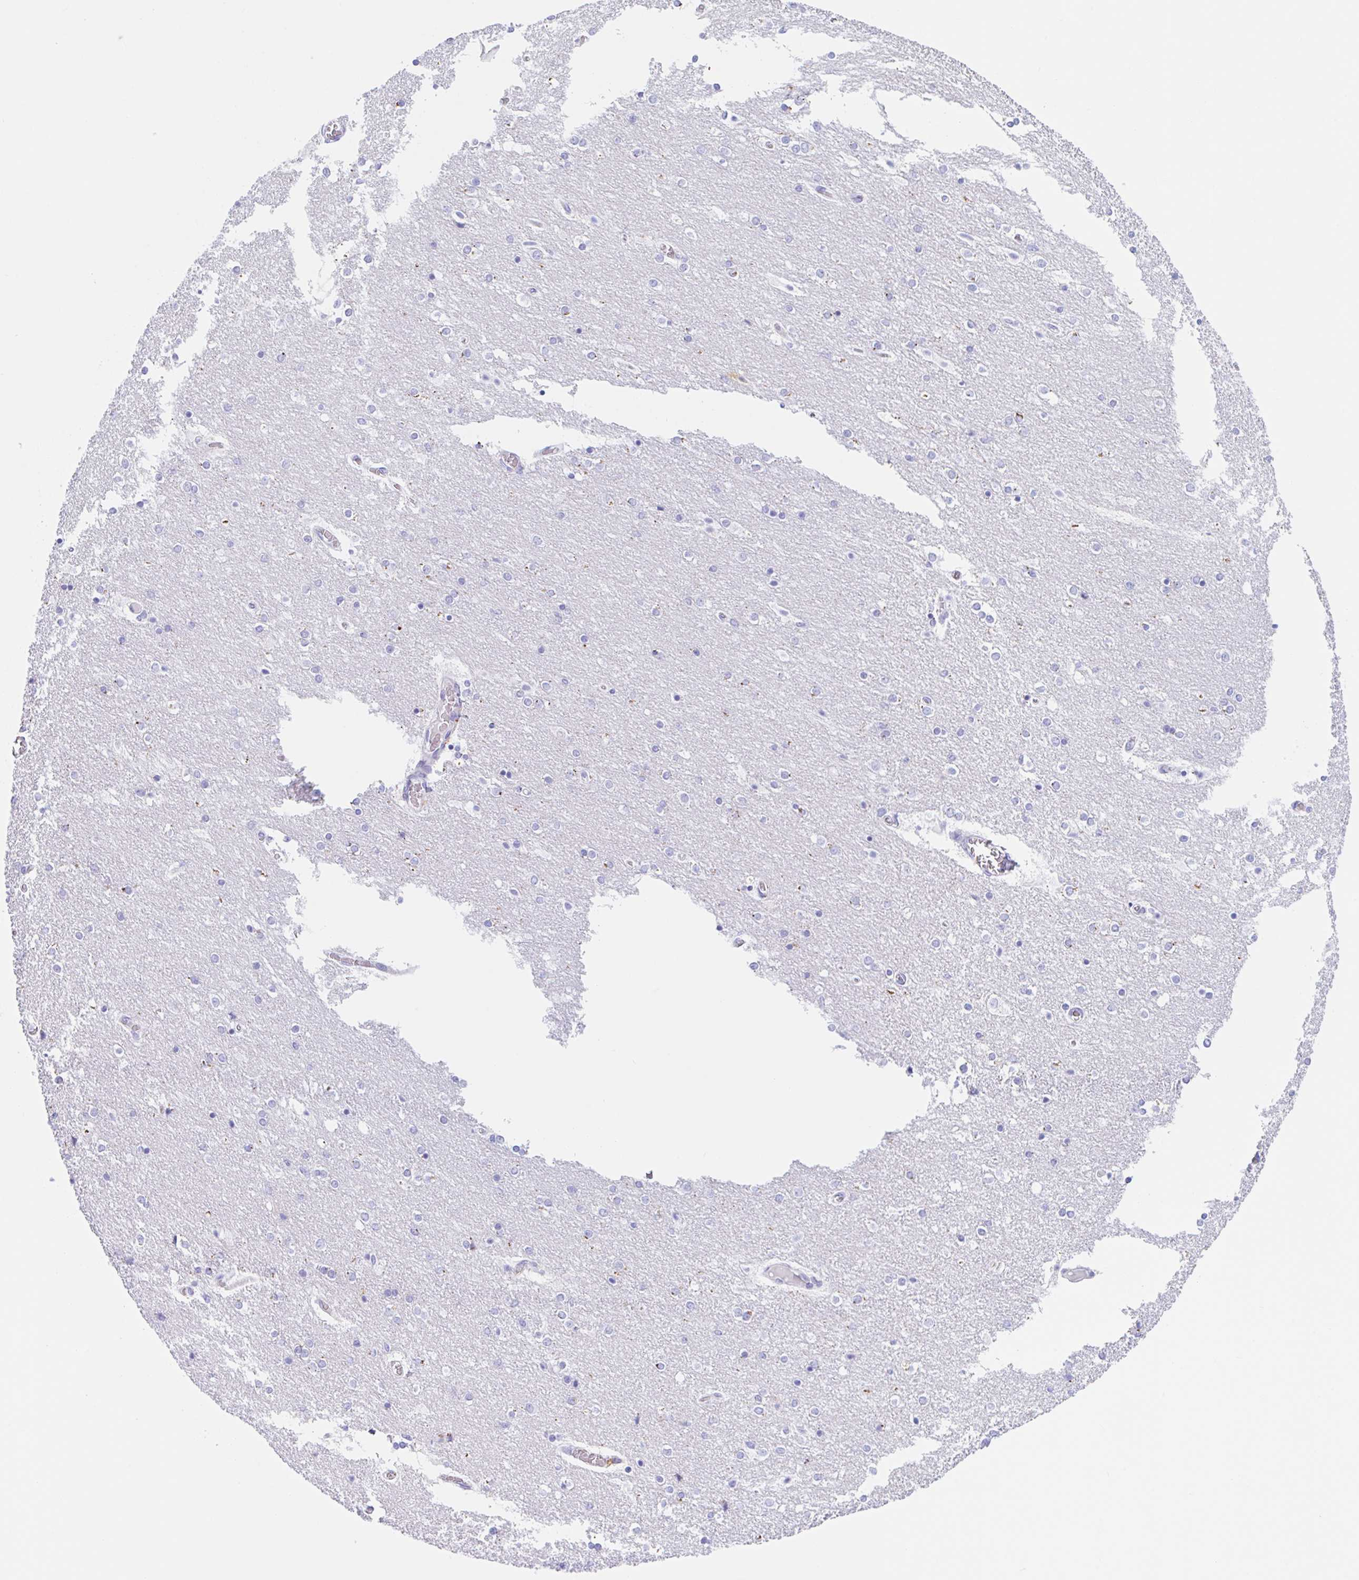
{"staining": {"intensity": "negative", "quantity": "none", "location": "none"}, "tissue": "cerebellum", "cell_type": "Cells in granular layer", "image_type": "normal", "snomed": [{"axis": "morphology", "description": "Normal tissue, NOS"}, {"axis": "topography", "description": "Cerebellum"}], "caption": "The immunohistochemistry (IHC) image has no significant staining in cells in granular layer of cerebellum. The staining is performed using DAB brown chromogen with nuclei counter-stained in using hematoxylin.", "gene": "ANKRD9", "patient": {"sex": "female", "age": 54}}